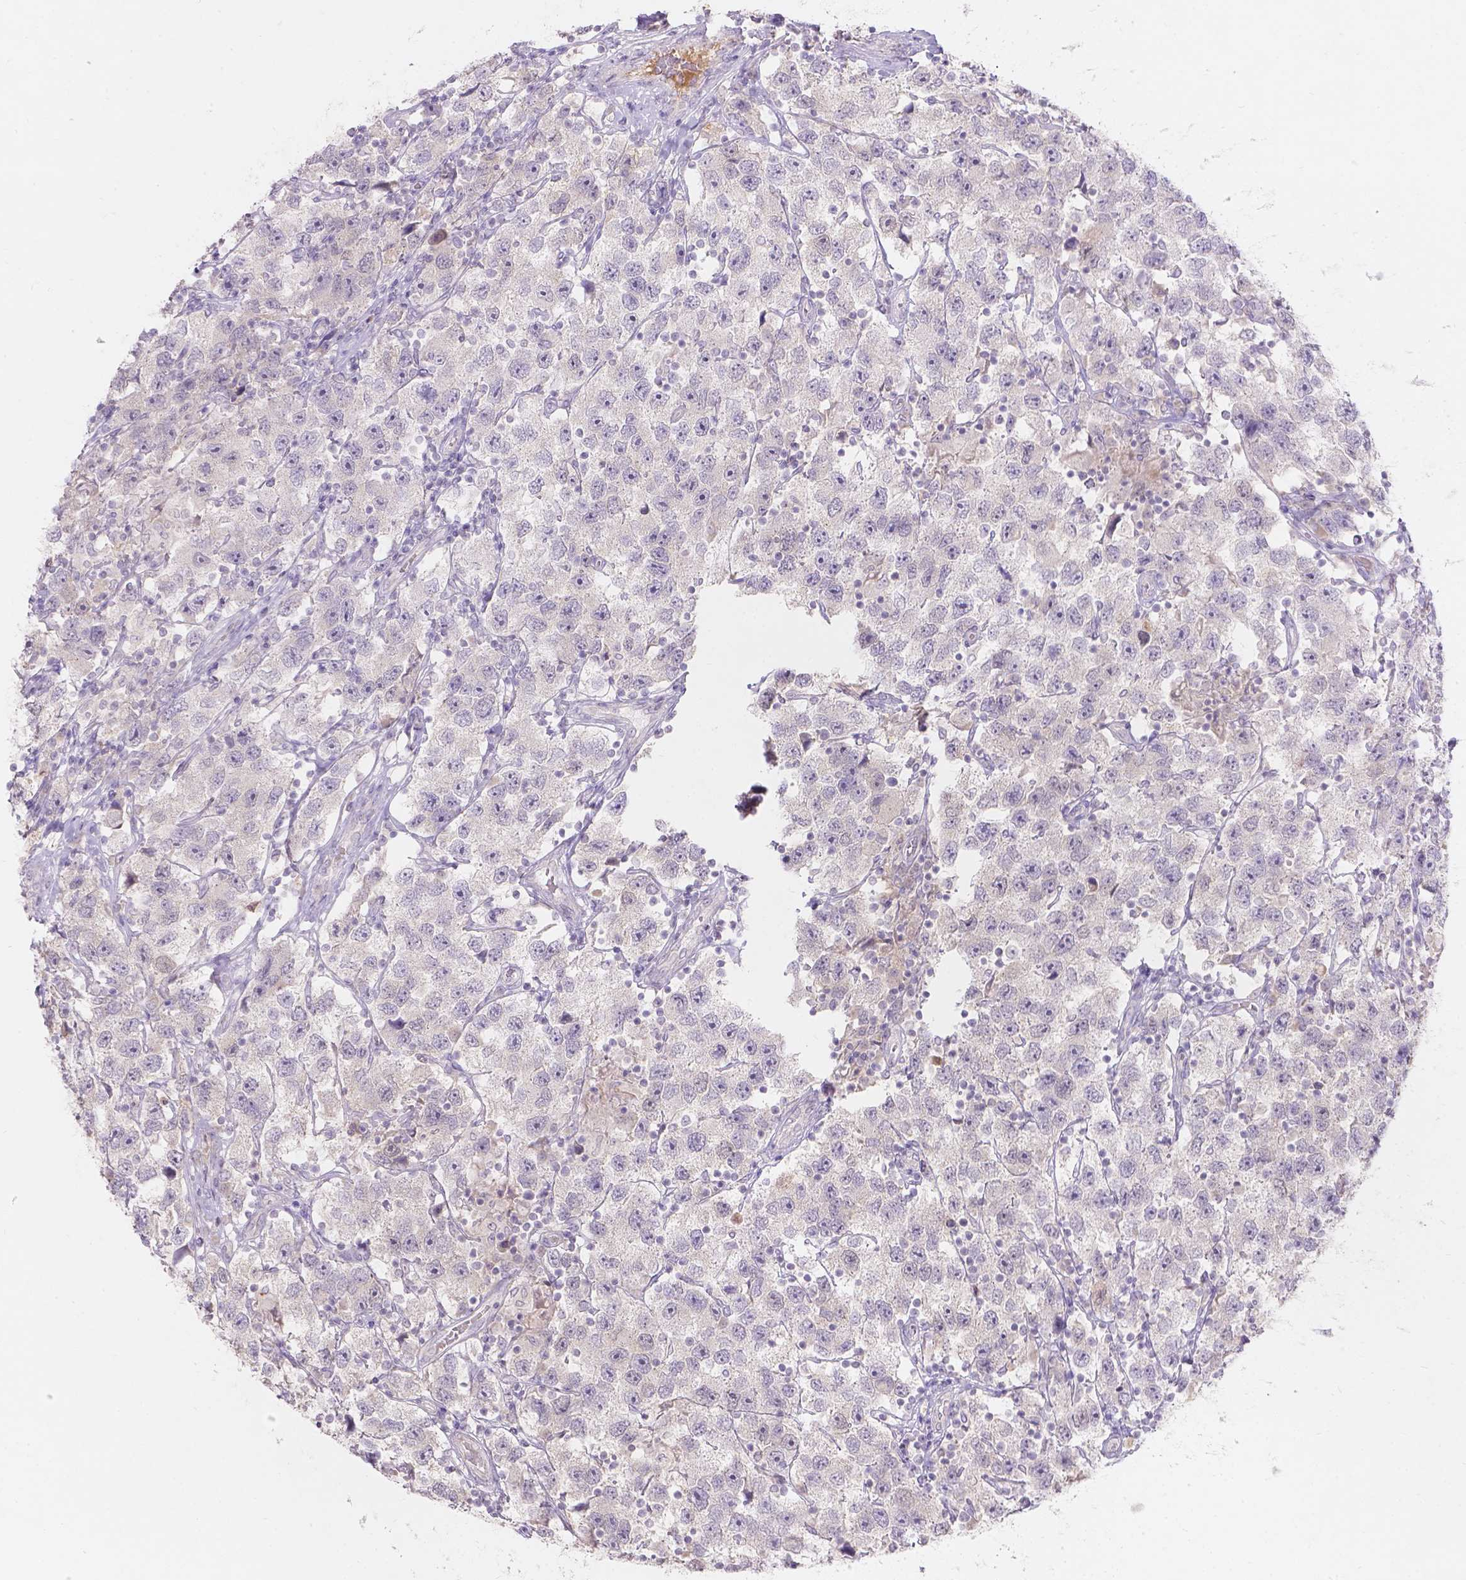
{"staining": {"intensity": "negative", "quantity": "none", "location": "none"}, "tissue": "testis cancer", "cell_type": "Tumor cells", "image_type": "cancer", "snomed": [{"axis": "morphology", "description": "Seminoma, NOS"}, {"axis": "topography", "description": "Testis"}], "caption": "This is an IHC image of human testis cancer. There is no expression in tumor cells.", "gene": "DCAF4L1", "patient": {"sex": "male", "age": 26}}